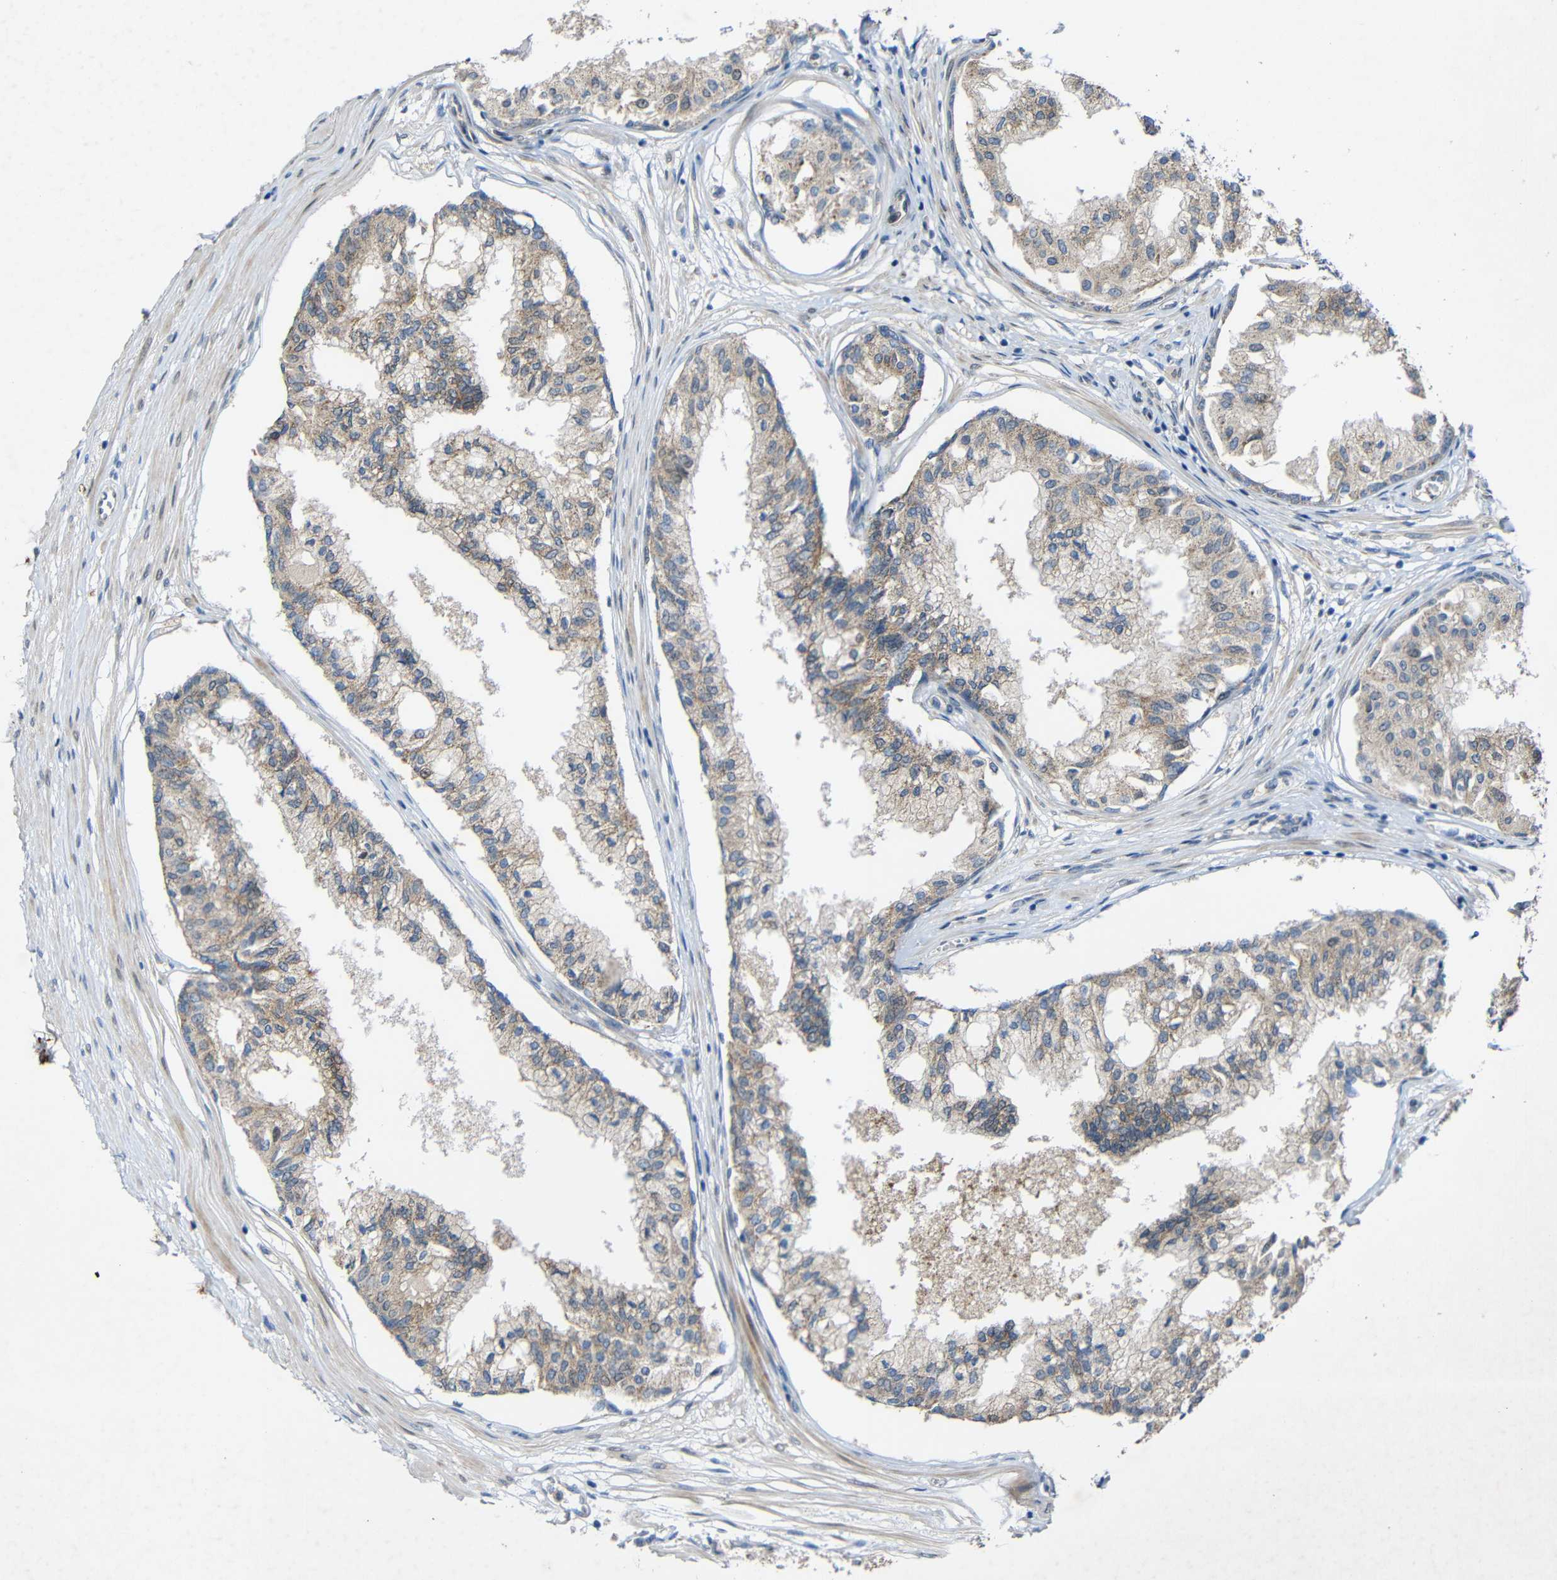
{"staining": {"intensity": "moderate", "quantity": ">75%", "location": "cytoplasmic/membranous"}, "tissue": "prostate", "cell_type": "Glandular cells", "image_type": "normal", "snomed": [{"axis": "morphology", "description": "Normal tissue, NOS"}, {"axis": "topography", "description": "Prostate"}, {"axis": "topography", "description": "Seminal veicle"}], "caption": "Glandular cells show medium levels of moderate cytoplasmic/membranous expression in about >75% of cells in benign human prostate. (DAB (3,3'-diaminobenzidine) IHC, brown staining for protein, blue staining for nuclei).", "gene": "TMEM25", "patient": {"sex": "male", "age": 60}}